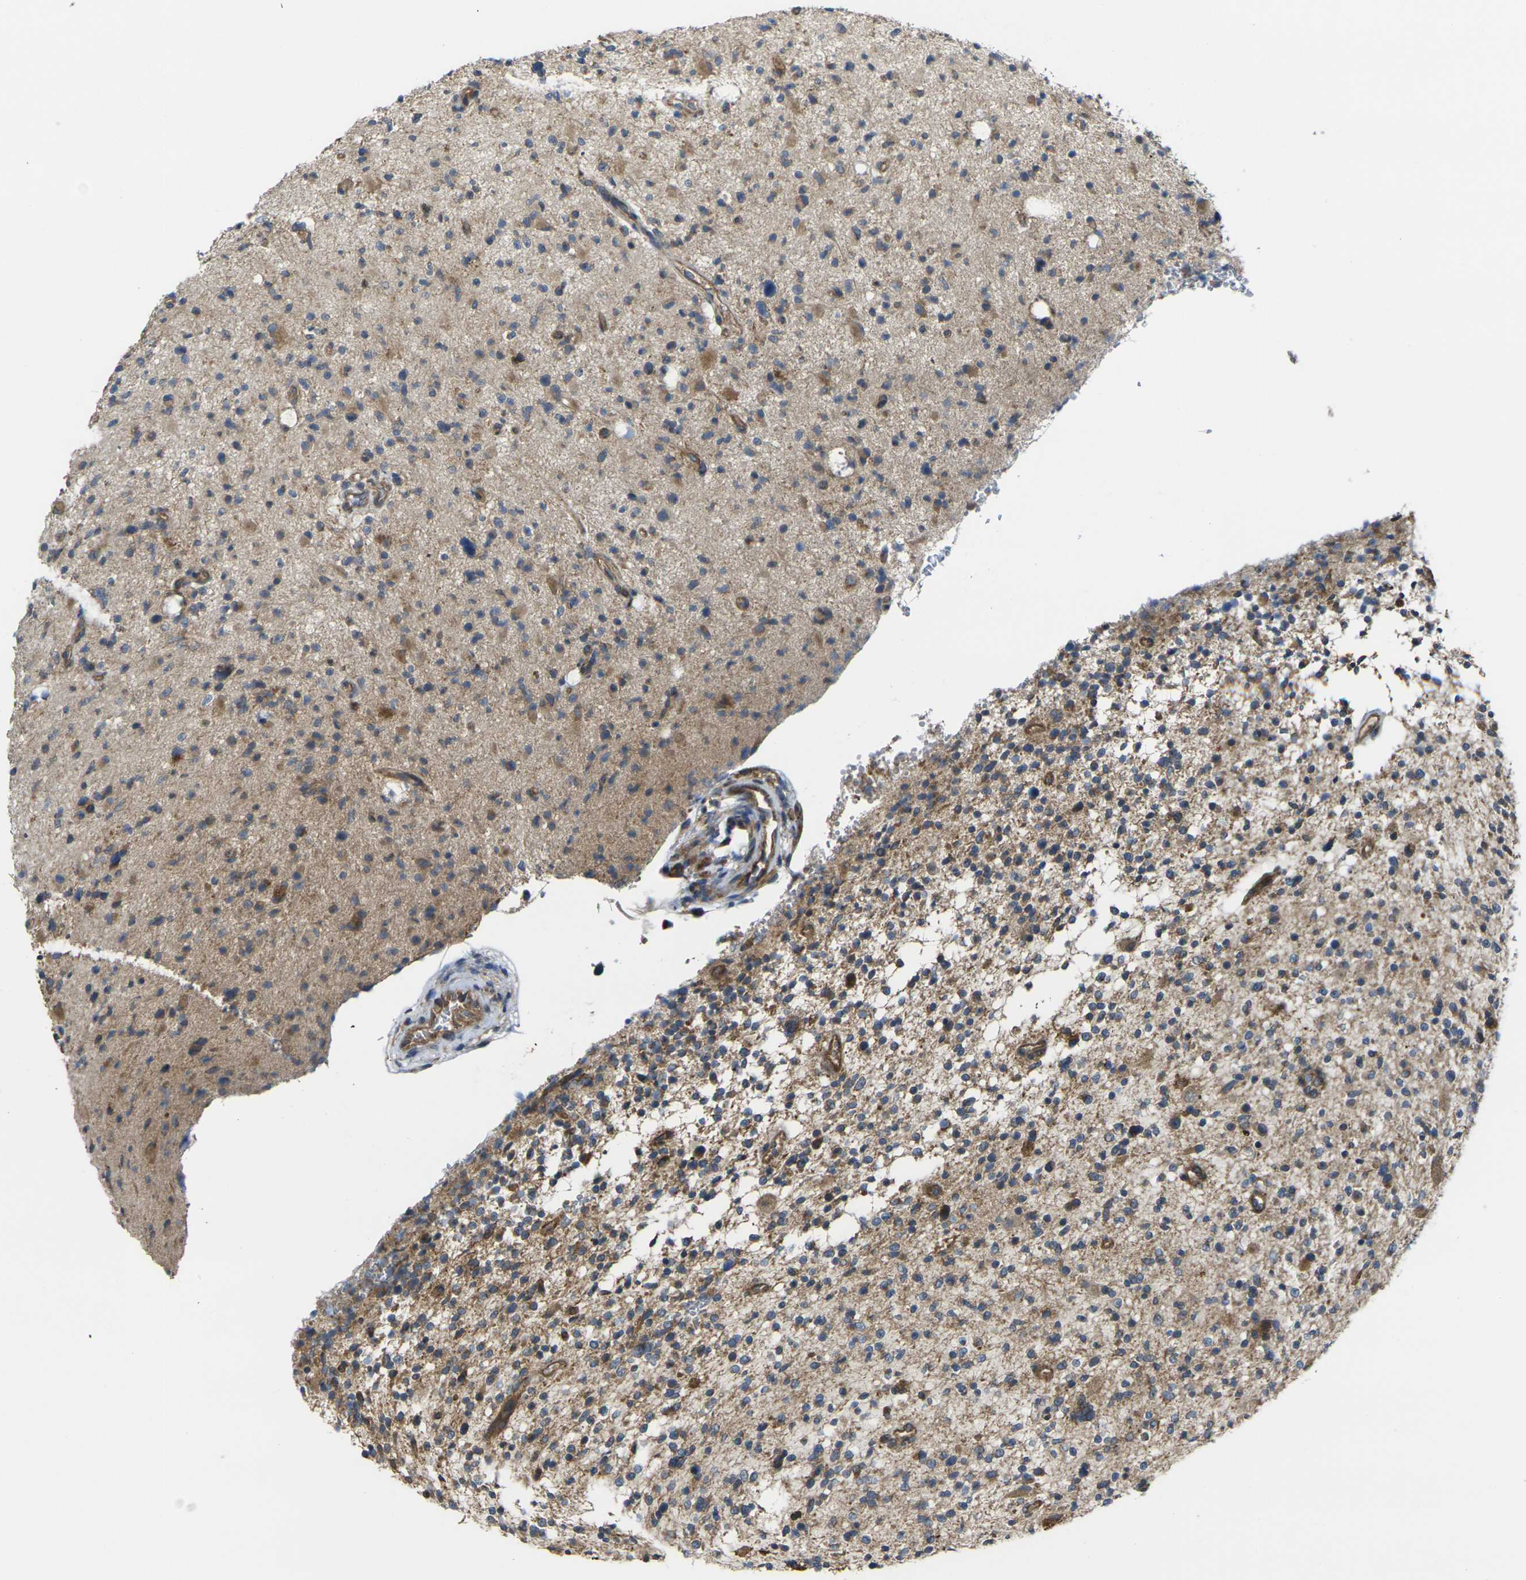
{"staining": {"intensity": "moderate", "quantity": "25%-75%", "location": "cytoplasmic/membranous"}, "tissue": "glioma", "cell_type": "Tumor cells", "image_type": "cancer", "snomed": [{"axis": "morphology", "description": "Glioma, malignant, High grade"}, {"axis": "topography", "description": "Brain"}], "caption": "This is a histology image of IHC staining of malignant glioma (high-grade), which shows moderate expression in the cytoplasmic/membranous of tumor cells.", "gene": "FZD1", "patient": {"sex": "male", "age": 48}}